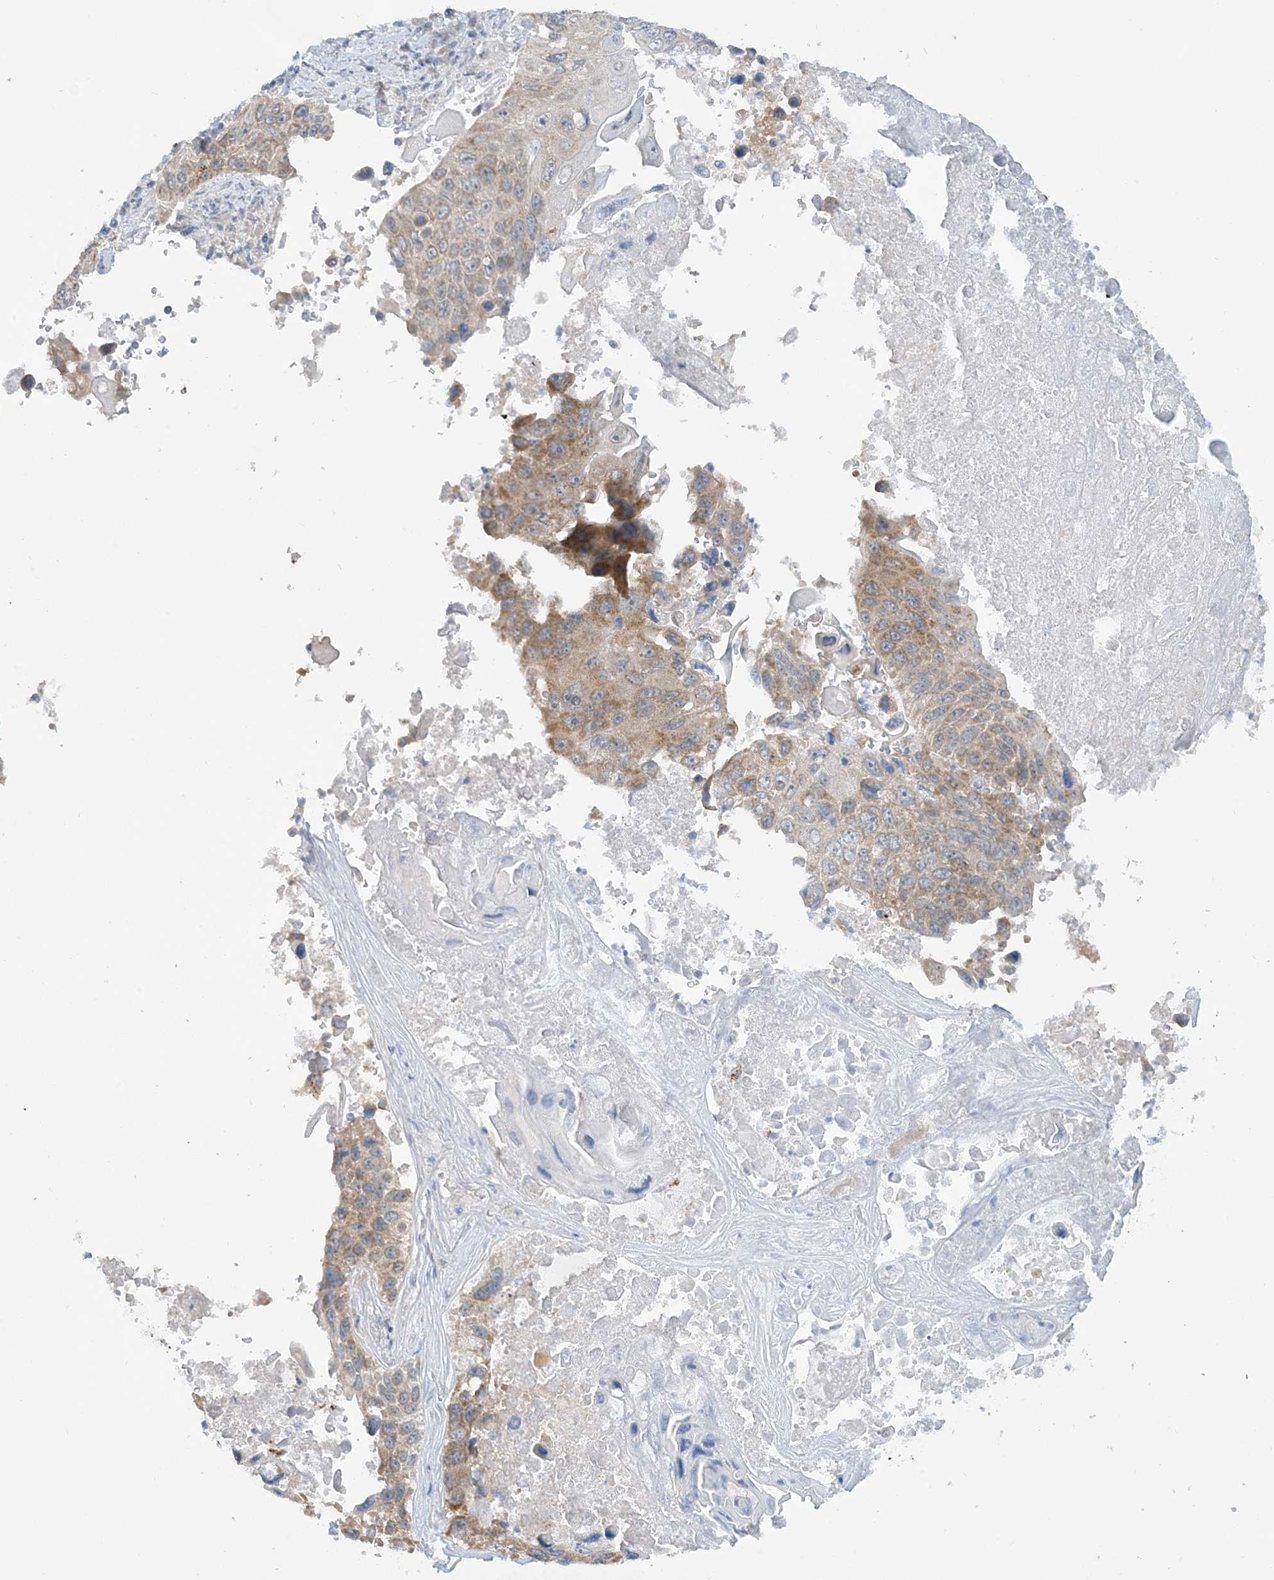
{"staining": {"intensity": "moderate", "quantity": "25%-75%", "location": "cytoplasmic/membranous"}, "tissue": "lung cancer", "cell_type": "Tumor cells", "image_type": "cancer", "snomed": [{"axis": "morphology", "description": "Squamous cell carcinoma, NOS"}, {"axis": "topography", "description": "Lung"}], "caption": "This is an image of immunohistochemistry staining of lung cancer (squamous cell carcinoma), which shows moderate positivity in the cytoplasmic/membranous of tumor cells.", "gene": "MRPS18A", "patient": {"sex": "male", "age": 61}}